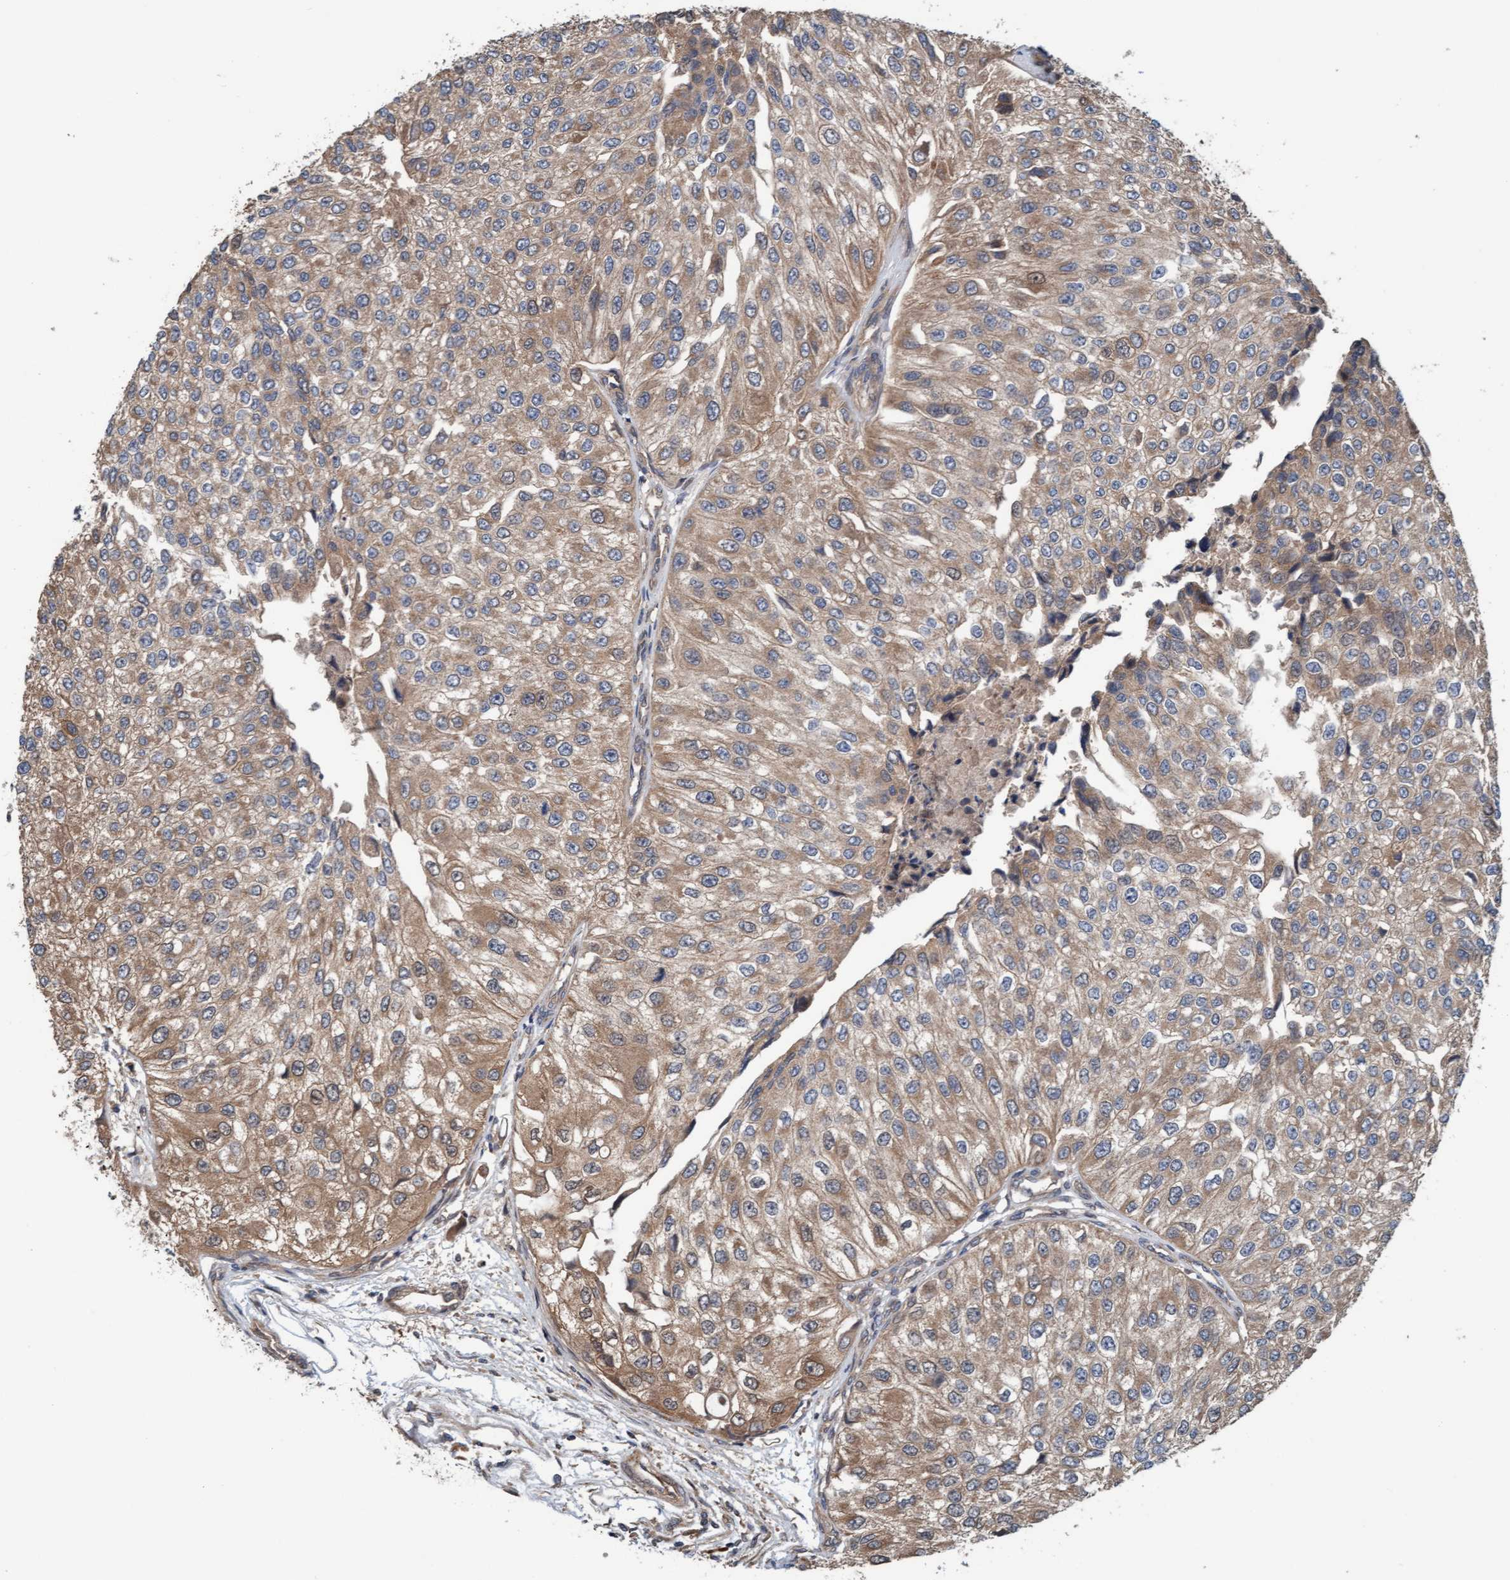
{"staining": {"intensity": "weak", "quantity": ">75%", "location": "cytoplasmic/membranous"}, "tissue": "urothelial cancer", "cell_type": "Tumor cells", "image_type": "cancer", "snomed": [{"axis": "morphology", "description": "Urothelial carcinoma, High grade"}, {"axis": "topography", "description": "Kidney"}, {"axis": "topography", "description": "Urinary bladder"}], "caption": "Urothelial cancer stained for a protein displays weak cytoplasmic/membranous positivity in tumor cells. (Brightfield microscopy of DAB IHC at high magnification).", "gene": "MLXIP", "patient": {"sex": "male", "age": 77}}